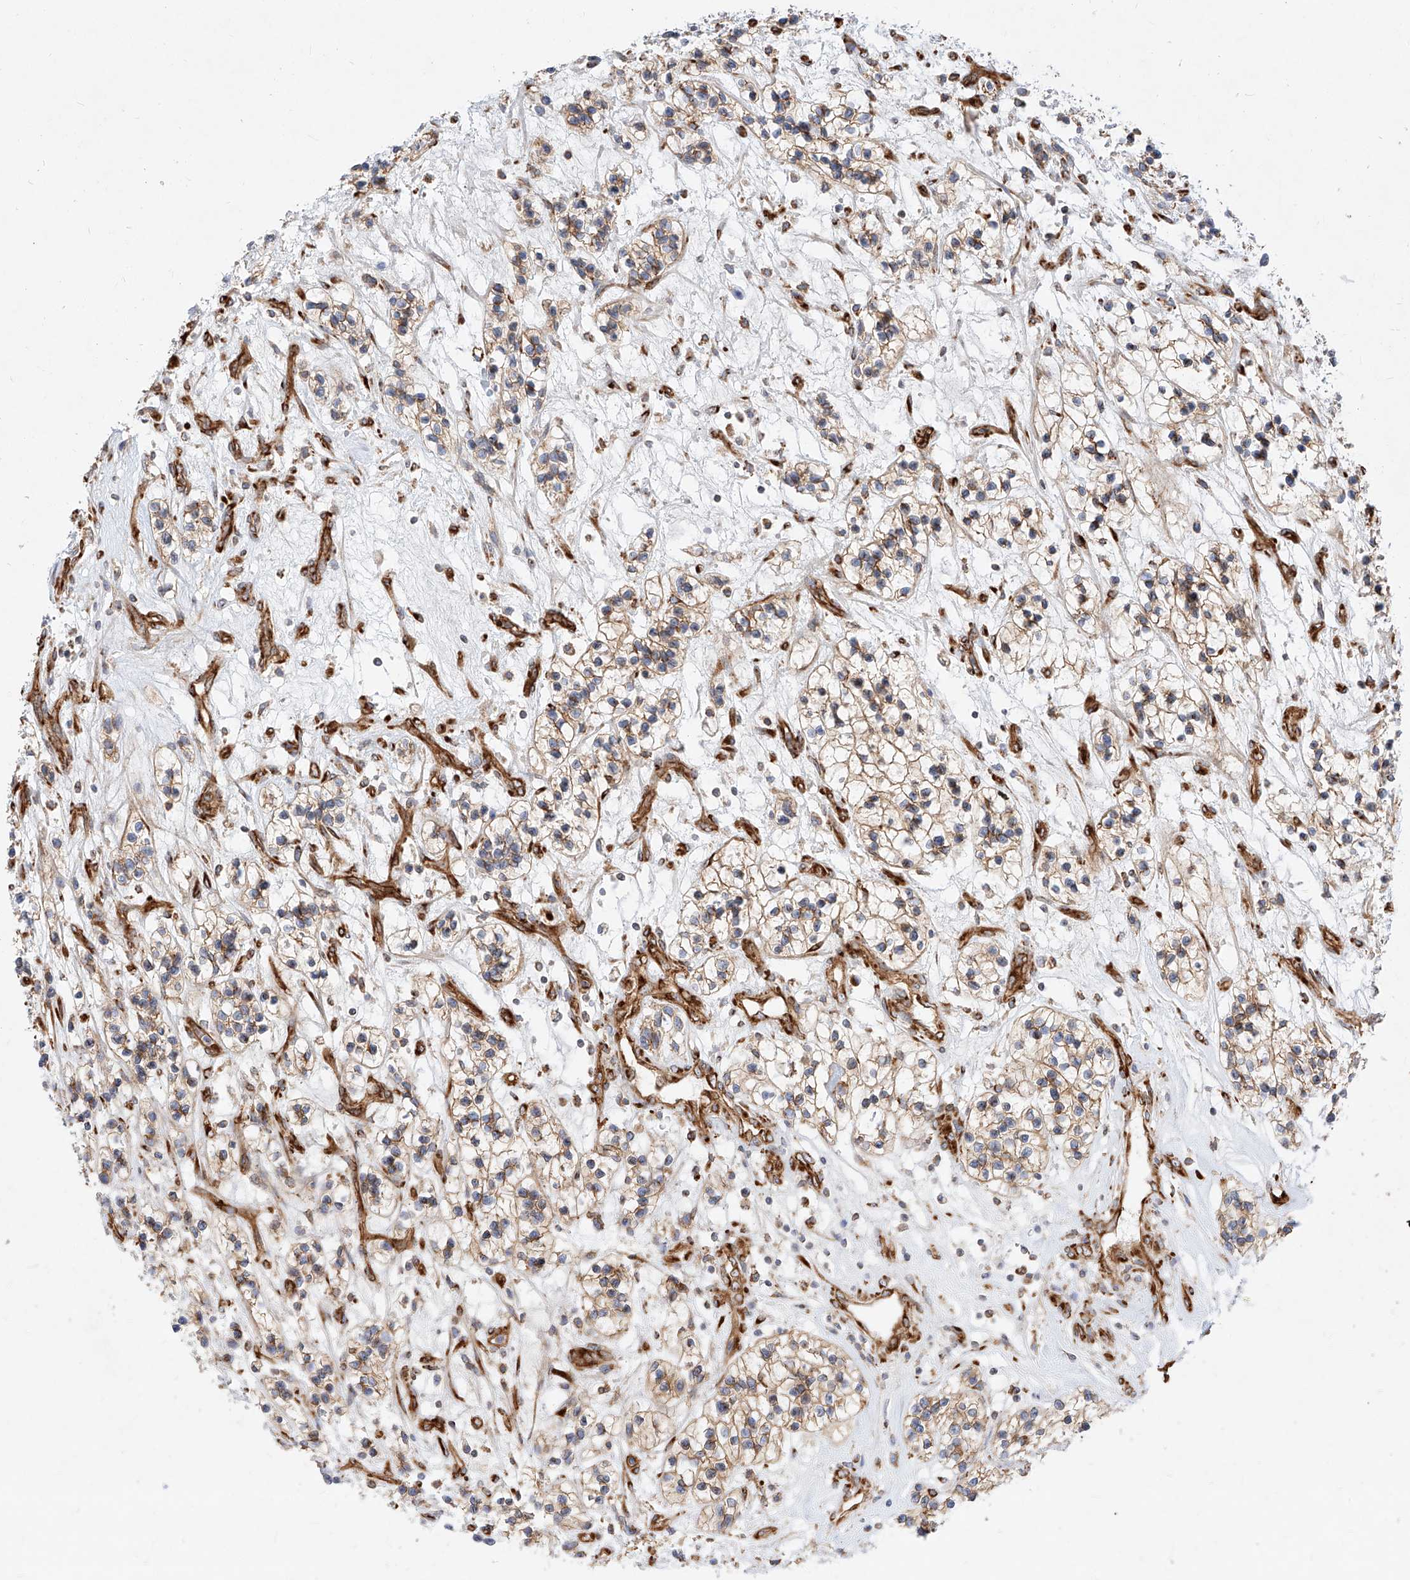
{"staining": {"intensity": "moderate", "quantity": ">75%", "location": "cytoplasmic/membranous"}, "tissue": "renal cancer", "cell_type": "Tumor cells", "image_type": "cancer", "snomed": [{"axis": "morphology", "description": "Adenocarcinoma, NOS"}, {"axis": "topography", "description": "Kidney"}], "caption": "An image showing moderate cytoplasmic/membranous positivity in about >75% of tumor cells in renal cancer, as visualized by brown immunohistochemical staining.", "gene": "CSGALNACT2", "patient": {"sex": "female", "age": 57}}